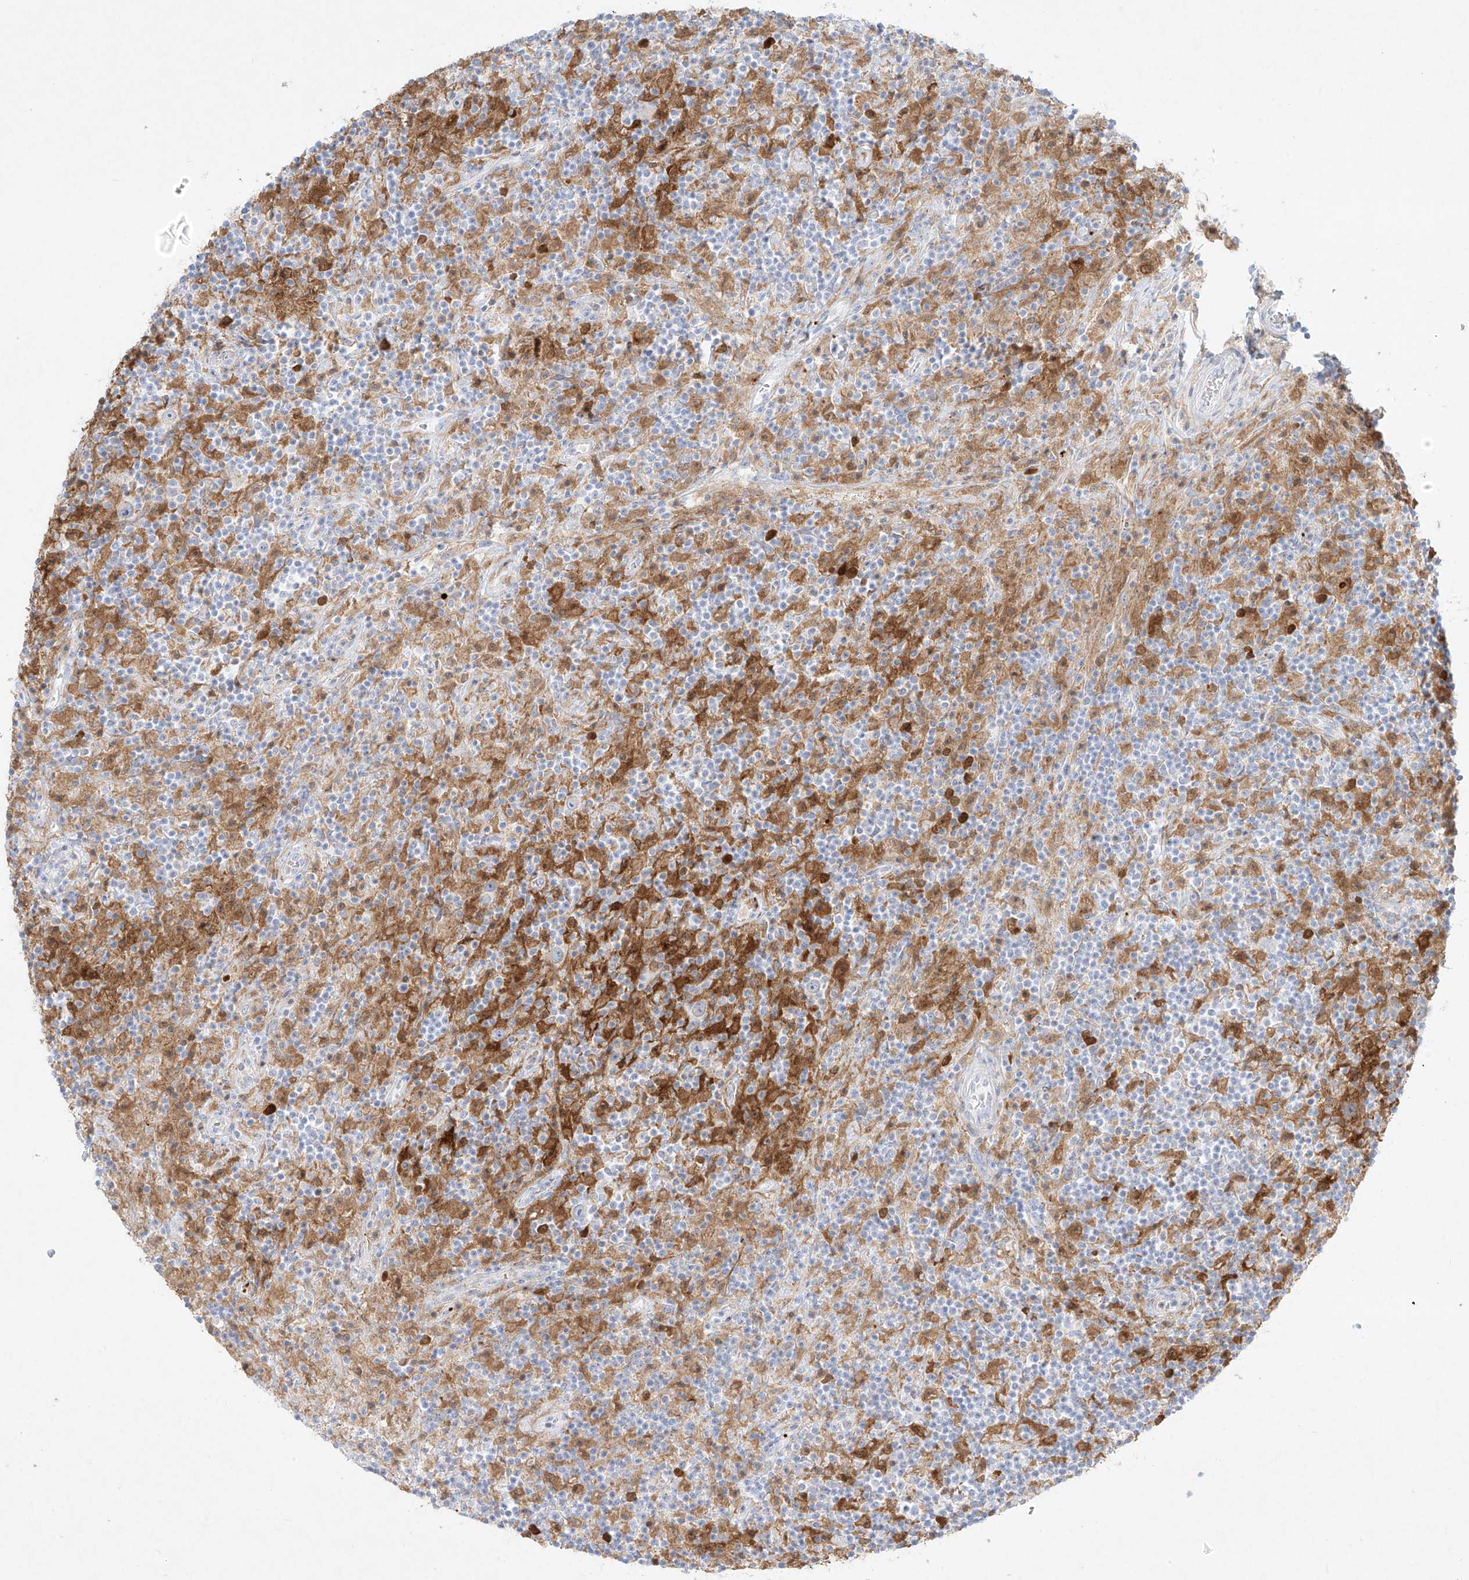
{"staining": {"intensity": "negative", "quantity": "none", "location": "none"}, "tissue": "lymphoma", "cell_type": "Tumor cells", "image_type": "cancer", "snomed": [{"axis": "morphology", "description": "Hodgkin's disease, NOS"}, {"axis": "topography", "description": "Lymph node"}], "caption": "The histopathology image exhibits no significant staining in tumor cells of Hodgkin's disease.", "gene": "PLEK", "patient": {"sex": "male", "age": 70}}